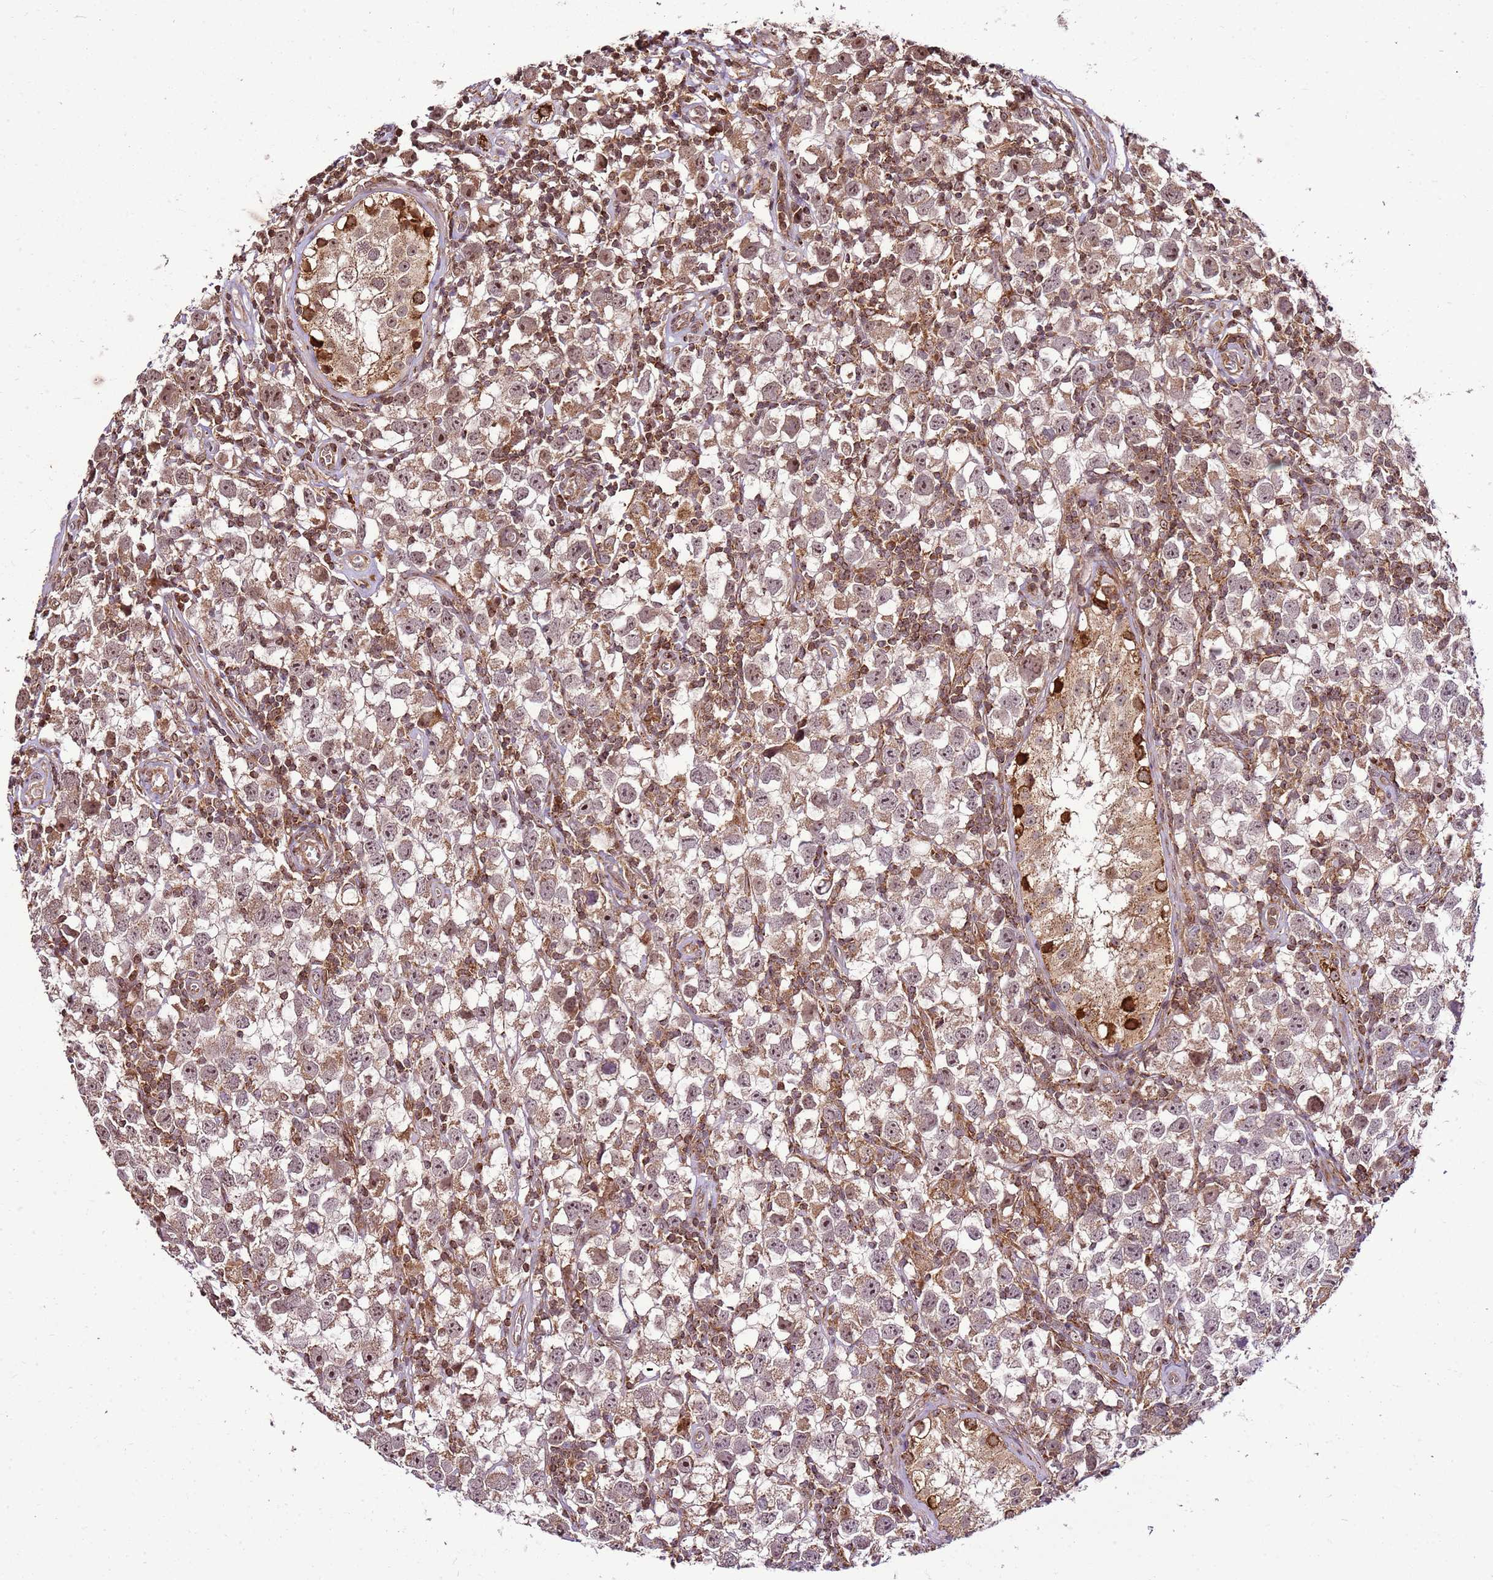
{"staining": {"intensity": "weak", "quantity": ">75%", "location": "nuclear"}, "tissue": "testis cancer", "cell_type": "Tumor cells", "image_type": "cancer", "snomed": [{"axis": "morphology", "description": "Seminoma, NOS"}, {"axis": "morphology", "description": "Carcinoma, Embryonal, NOS"}, {"axis": "topography", "description": "Testis"}], "caption": "DAB (3,3'-diaminobenzidine) immunohistochemical staining of human seminoma (testis) exhibits weak nuclear protein expression in approximately >75% of tumor cells.", "gene": "RASA3", "patient": {"sex": "male", "age": 29}}